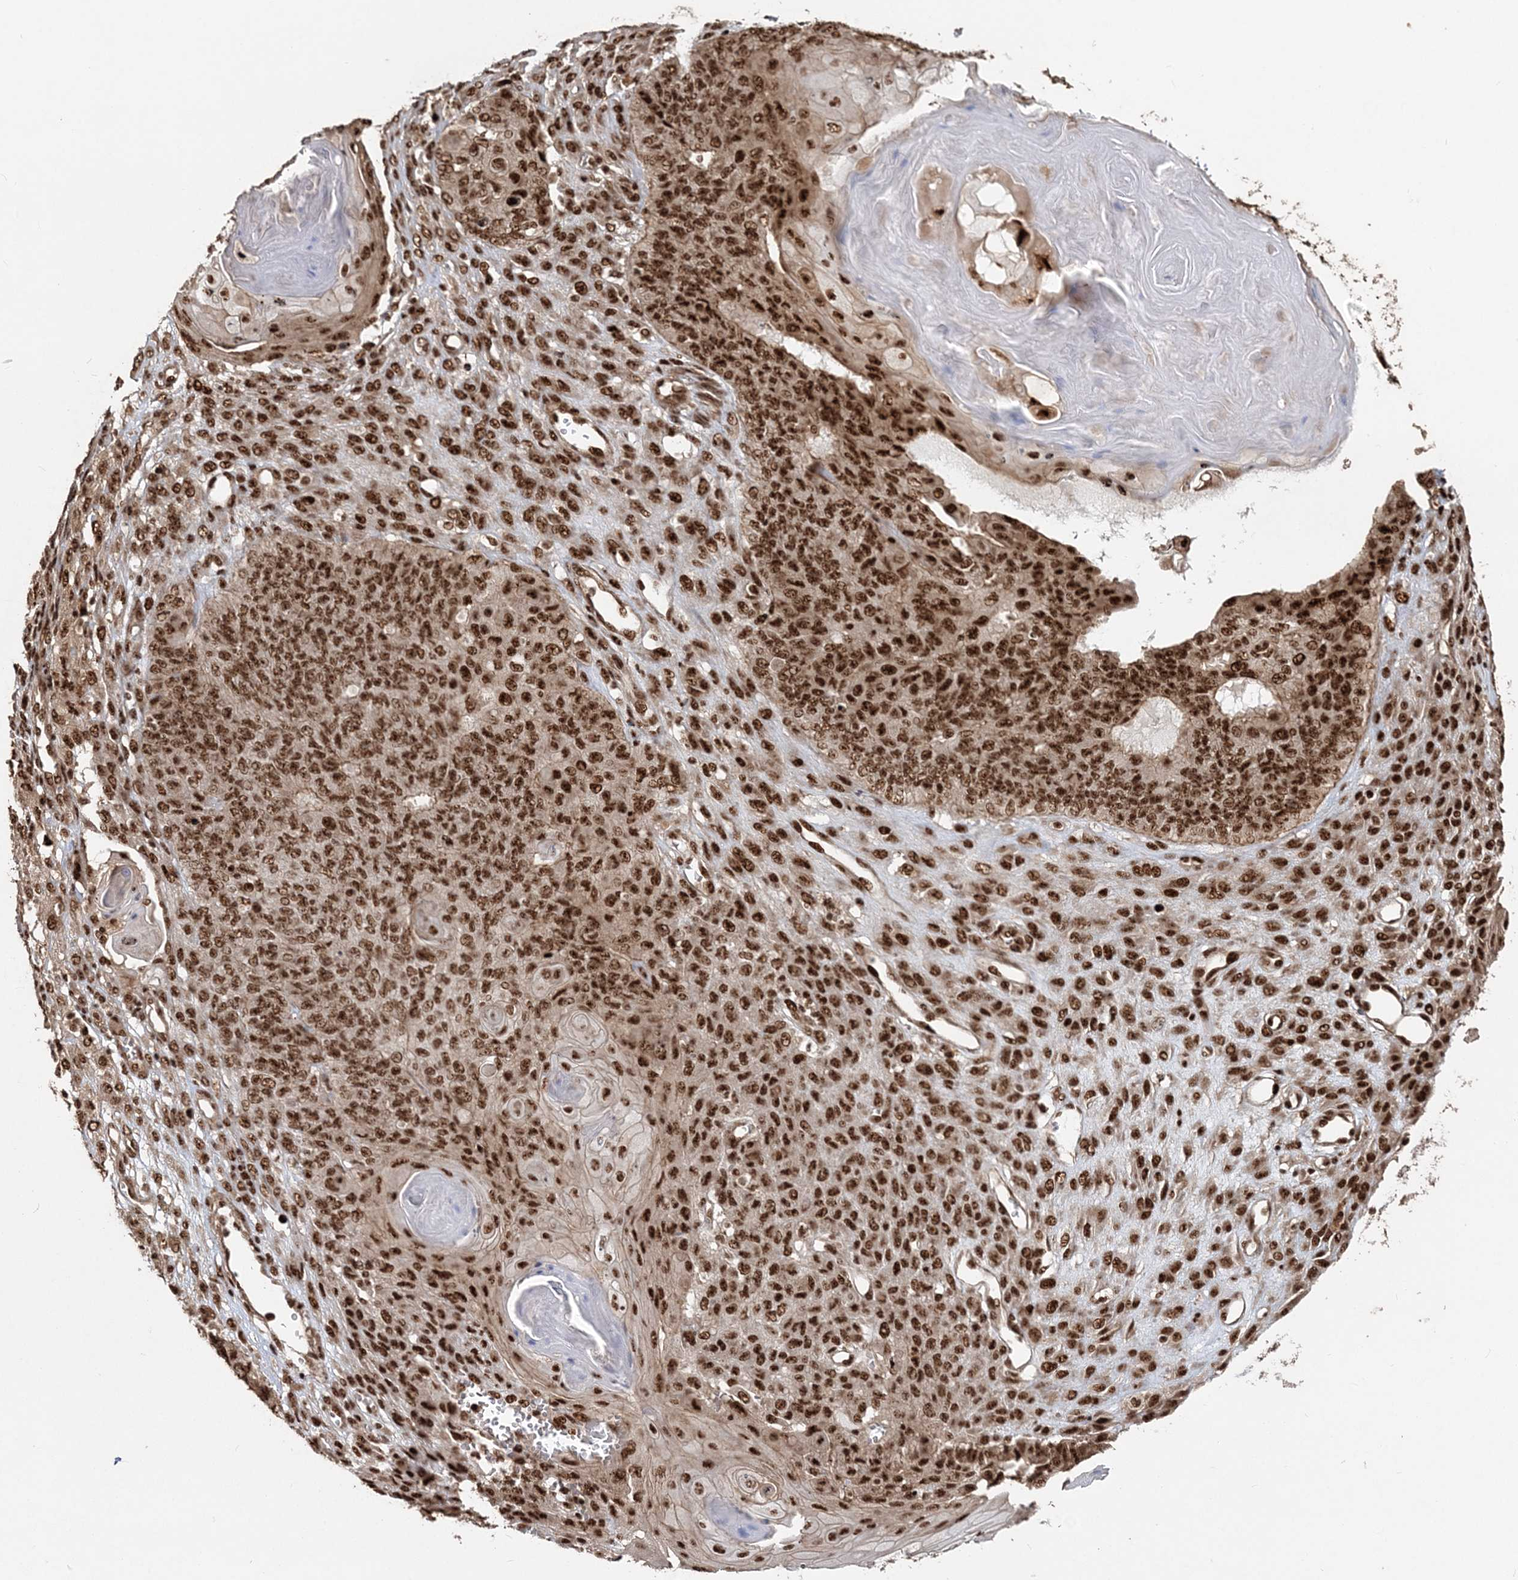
{"staining": {"intensity": "strong", "quantity": ">75%", "location": "nuclear"}, "tissue": "endometrial cancer", "cell_type": "Tumor cells", "image_type": "cancer", "snomed": [{"axis": "morphology", "description": "Adenocarcinoma, NOS"}, {"axis": "topography", "description": "Endometrium"}], "caption": "Endometrial cancer (adenocarcinoma) stained with IHC shows strong nuclear expression in approximately >75% of tumor cells. The protein of interest is shown in brown color, while the nuclei are stained blue.", "gene": "EXOSC8", "patient": {"sex": "female", "age": 32}}